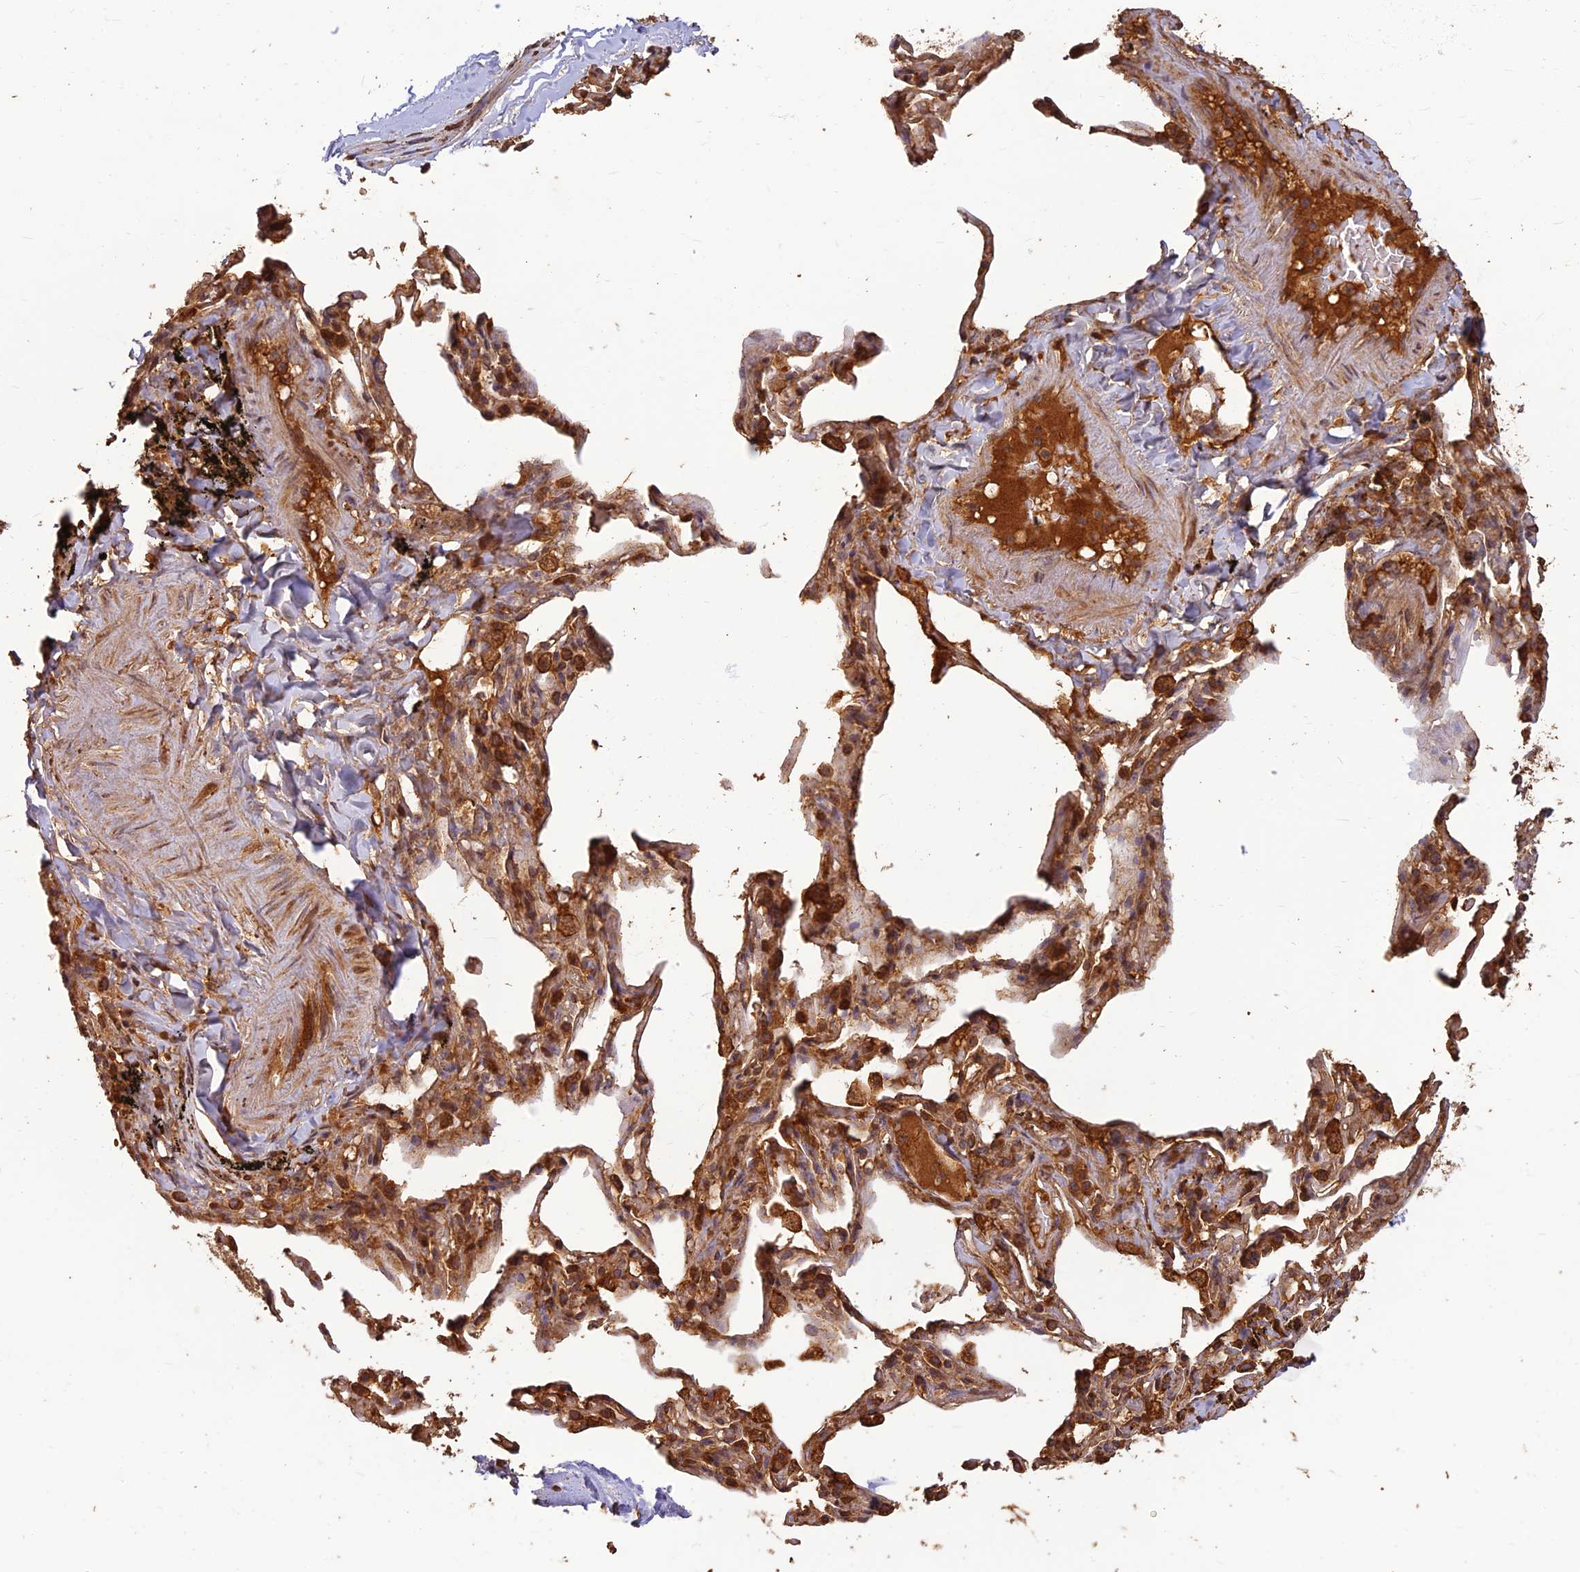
{"staining": {"intensity": "strong", "quantity": ">75%", "location": "cytoplasmic/membranous"}, "tissue": "adipose tissue", "cell_type": "Adipocytes", "image_type": "normal", "snomed": [{"axis": "morphology", "description": "Normal tissue, NOS"}, {"axis": "topography", "description": "Lymph node"}, {"axis": "topography", "description": "Bronchus"}], "caption": "High-power microscopy captured an immunohistochemistry (IHC) micrograph of unremarkable adipose tissue, revealing strong cytoplasmic/membranous expression in approximately >75% of adipocytes. Nuclei are stained in blue.", "gene": "CORO1C", "patient": {"sex": "male", "age": 63}}